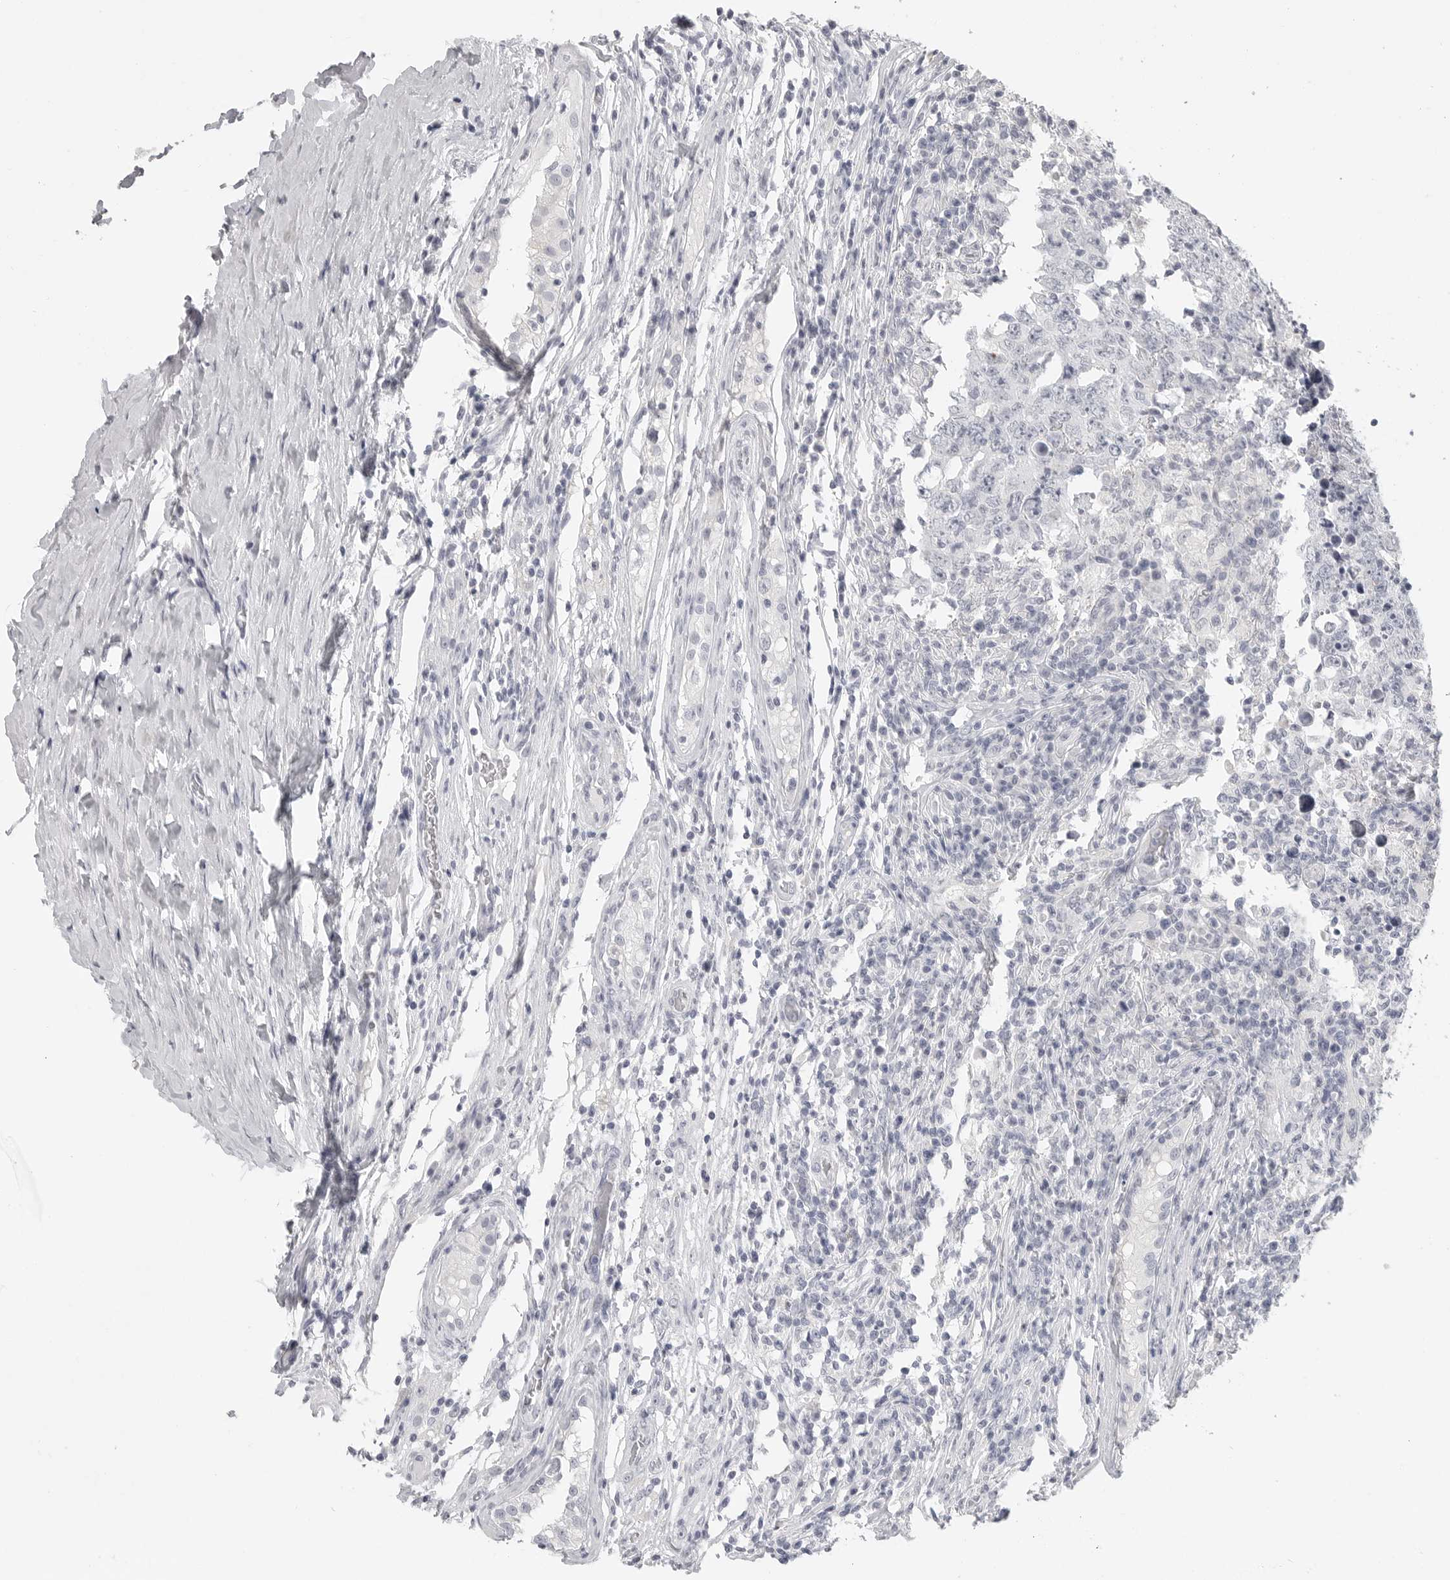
{"staining": {"intensity": "negative", "quantity": "none", "location": "none"}, "tissue": "testis cancer", "cell_type": "Tumor cells", "image_type": "cancer", "snomed": [{"axis": "morphology", "description": "Carcinoma, Embryonal, NOS"}, {"axis": "topography", "description": "Testis"}], "caption": "DAB (3,3'-diaminobenzidine) immunohistochemical staining of testis cancer shows no significant expression in tumor cells.", "gene": "HMGCS2", "patient": {"sex": "male", "age": 26}}